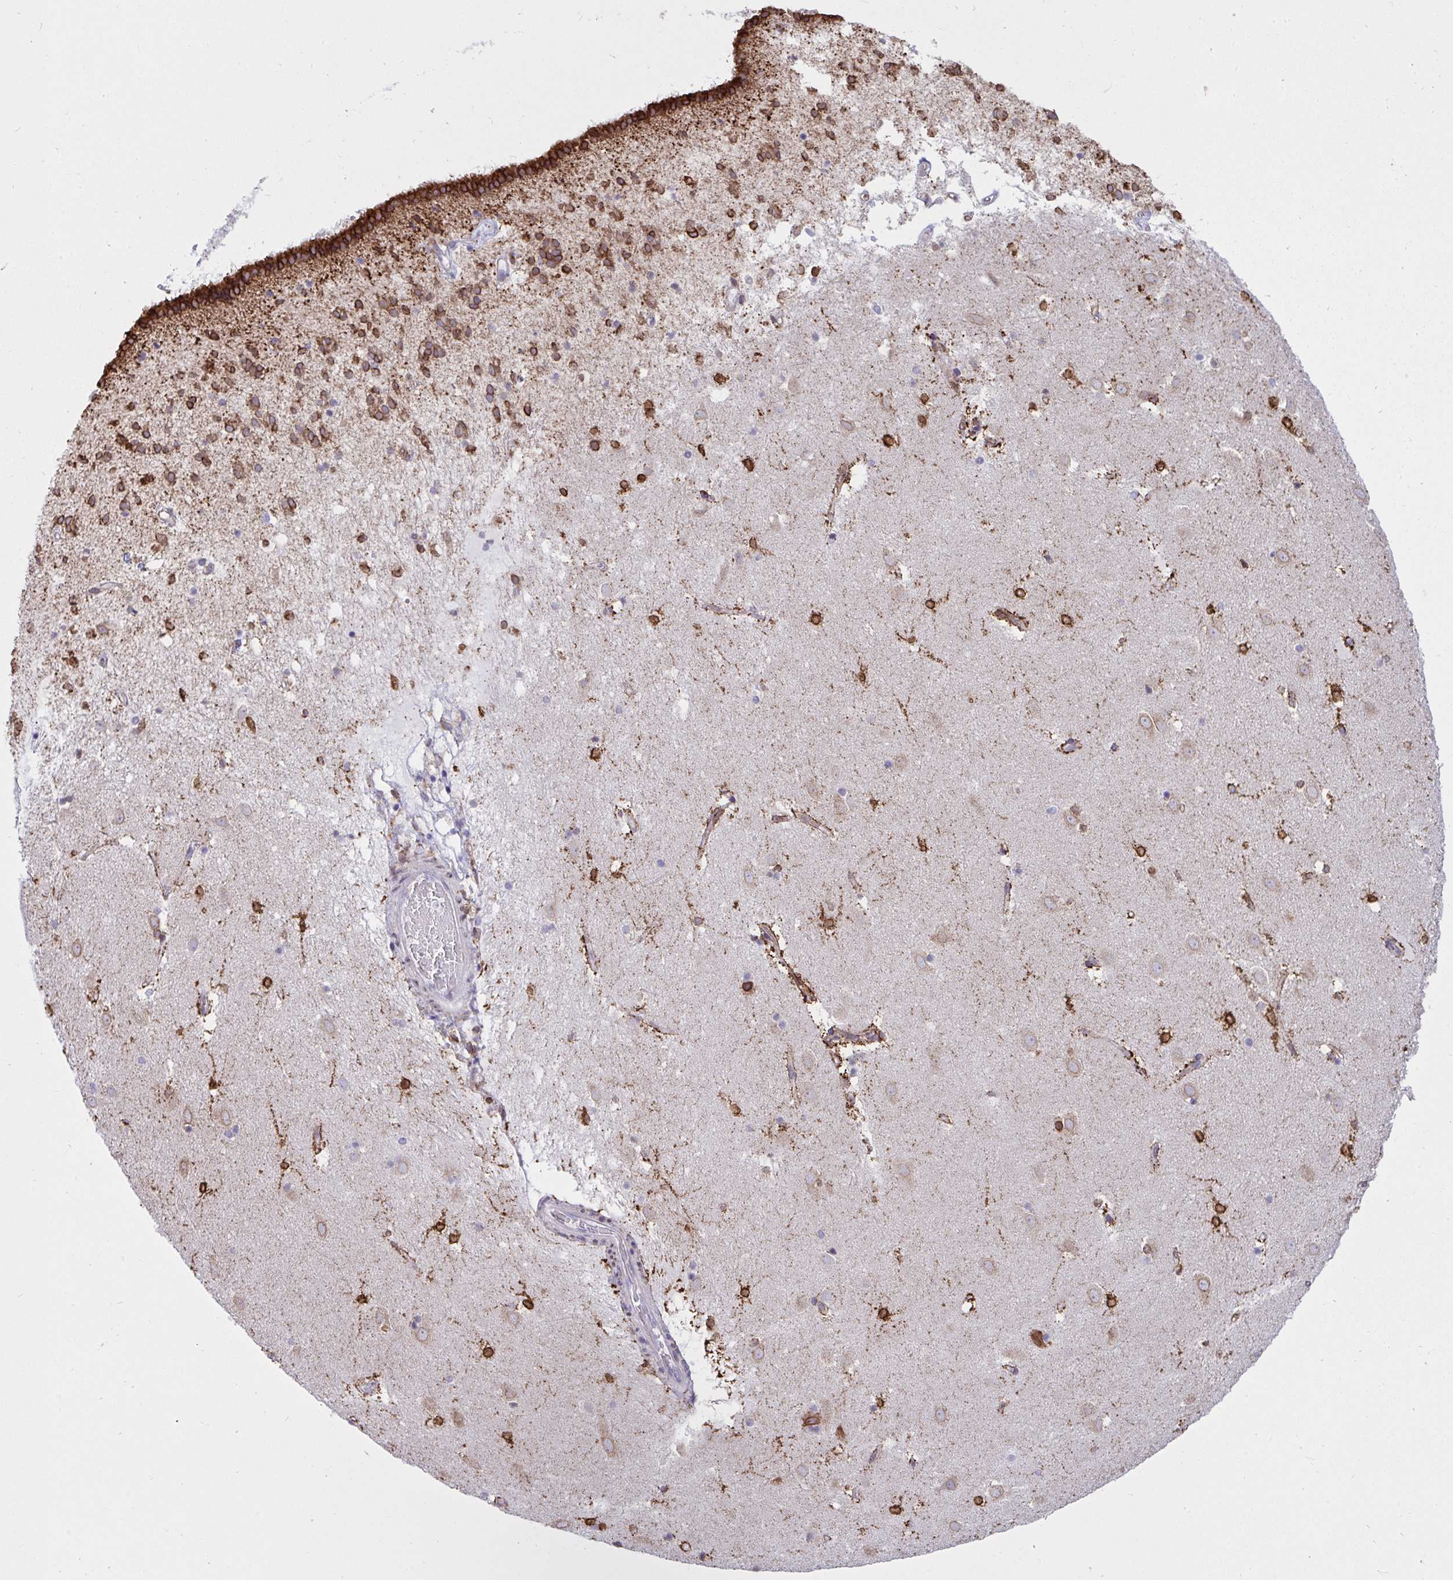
{"staining": {"intensity": "strong", "quantity": "25%-75%", "location": "cytoplasmic/membranous"}, "tissue": "caudate", "cell_type": "Glial cells", "image_type": "normal", "snomed": [{"axis": "morphology", "description": "Normal tissue, NOS"}, {"axis": "topography", "description": "Lateral ventricle wall"}], "caption": "The immunohistochemical stain labels strong cytoplasmic/membranous staining in glial cells of unremarkable caudate.", "gene": "ASPH", "patient": {"sex": "male", "age": 37}}